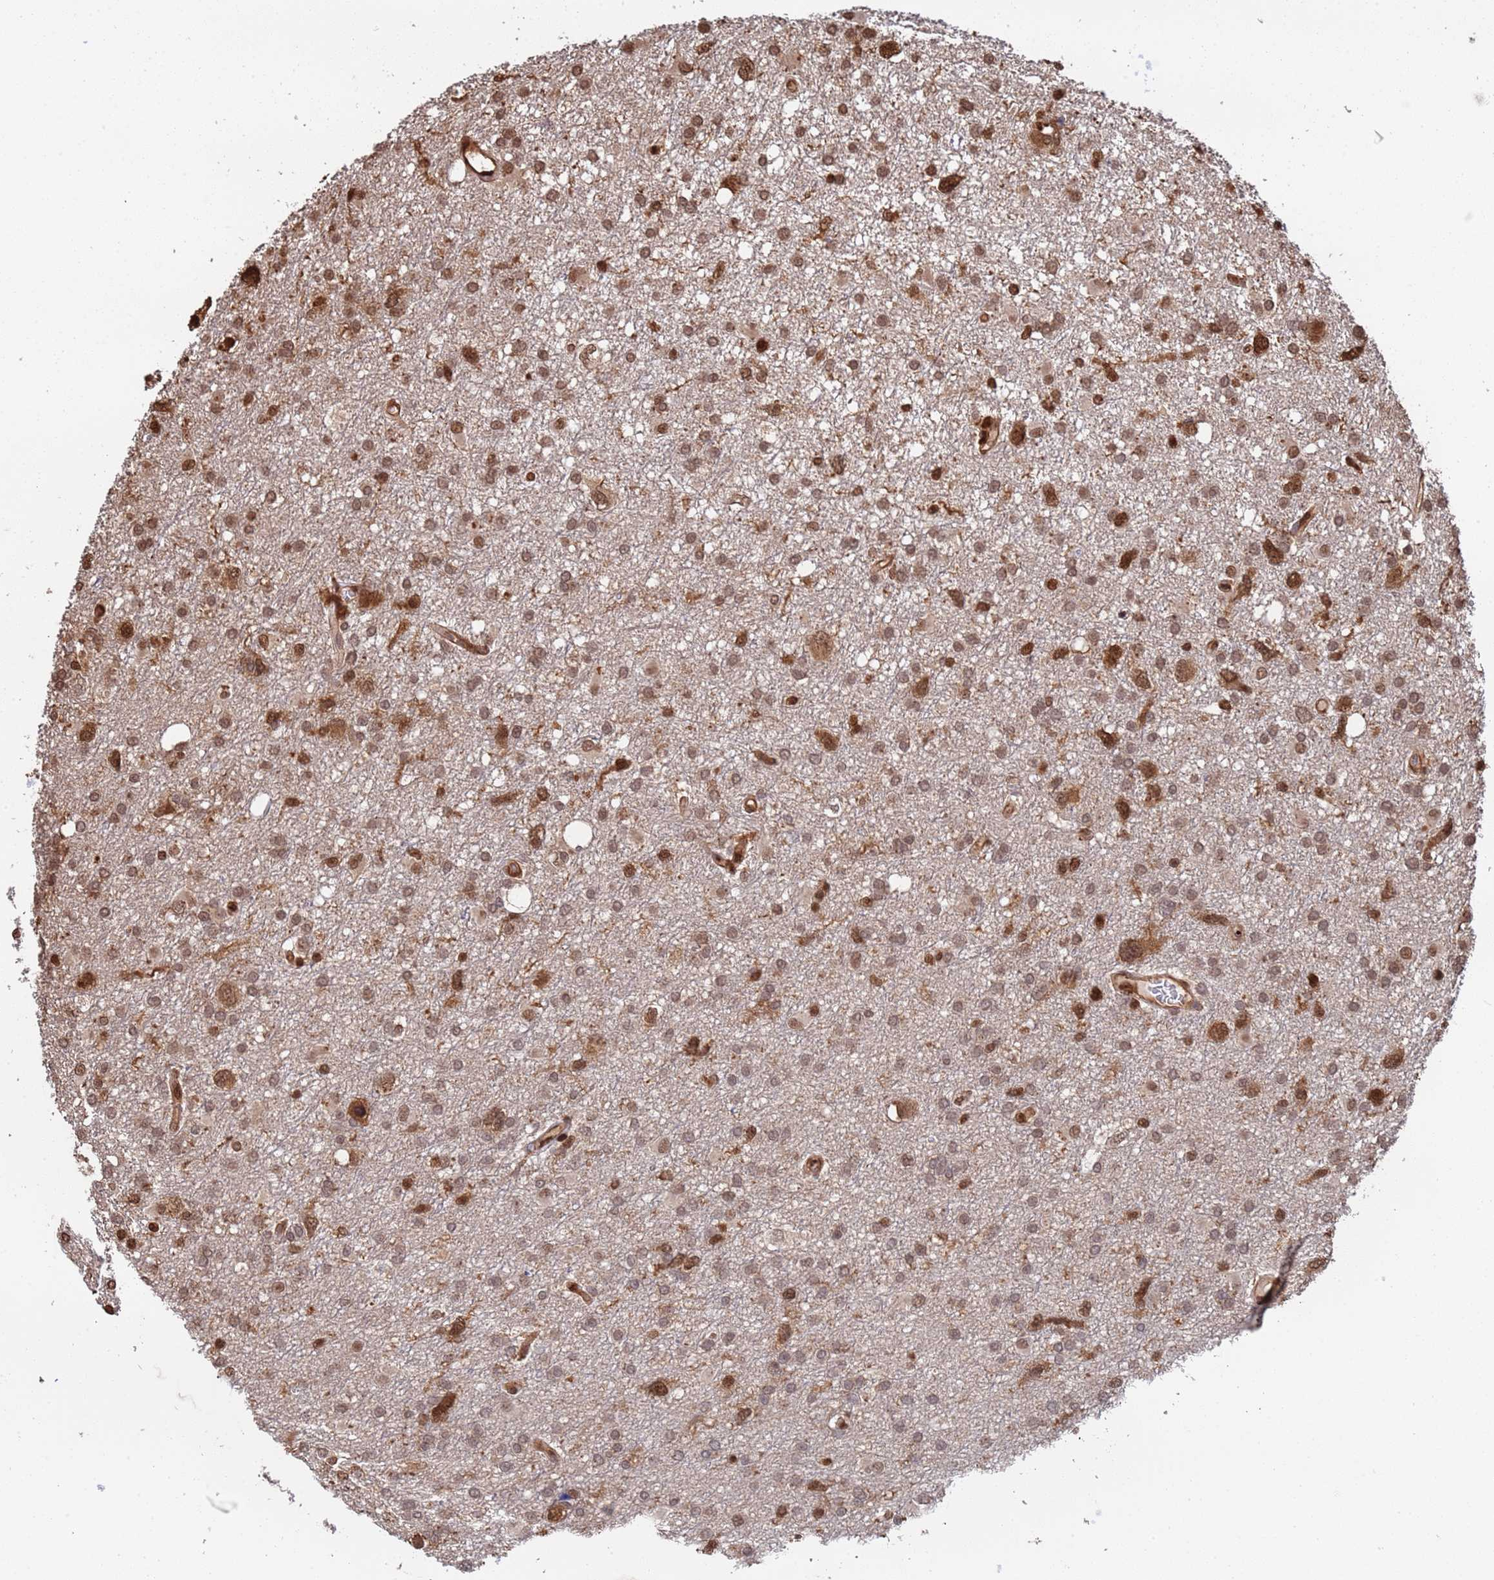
{"staining": {"intensity": "moderate", "quantity": ">75%", "location": "cytoplasmic/membranous,nuclear"}, "tissue": "glioma", "cell_type": "Tumor cells", "image_type": "cancer", "snomed": [{"axis": "morphology", "description": "Glioma, malignant, High grade"}, {"axis": "topography", "description": "Brain"}], "caption": "This photomicrograph shows IHC staining of malignant glioma (high-grade), with medium moderate cytoplasmic/membranous and nuclear positivity in approximately >75% of tumor cells.", "gene": "SUMO4", "patient": {"sex": "male", "age": 61}}